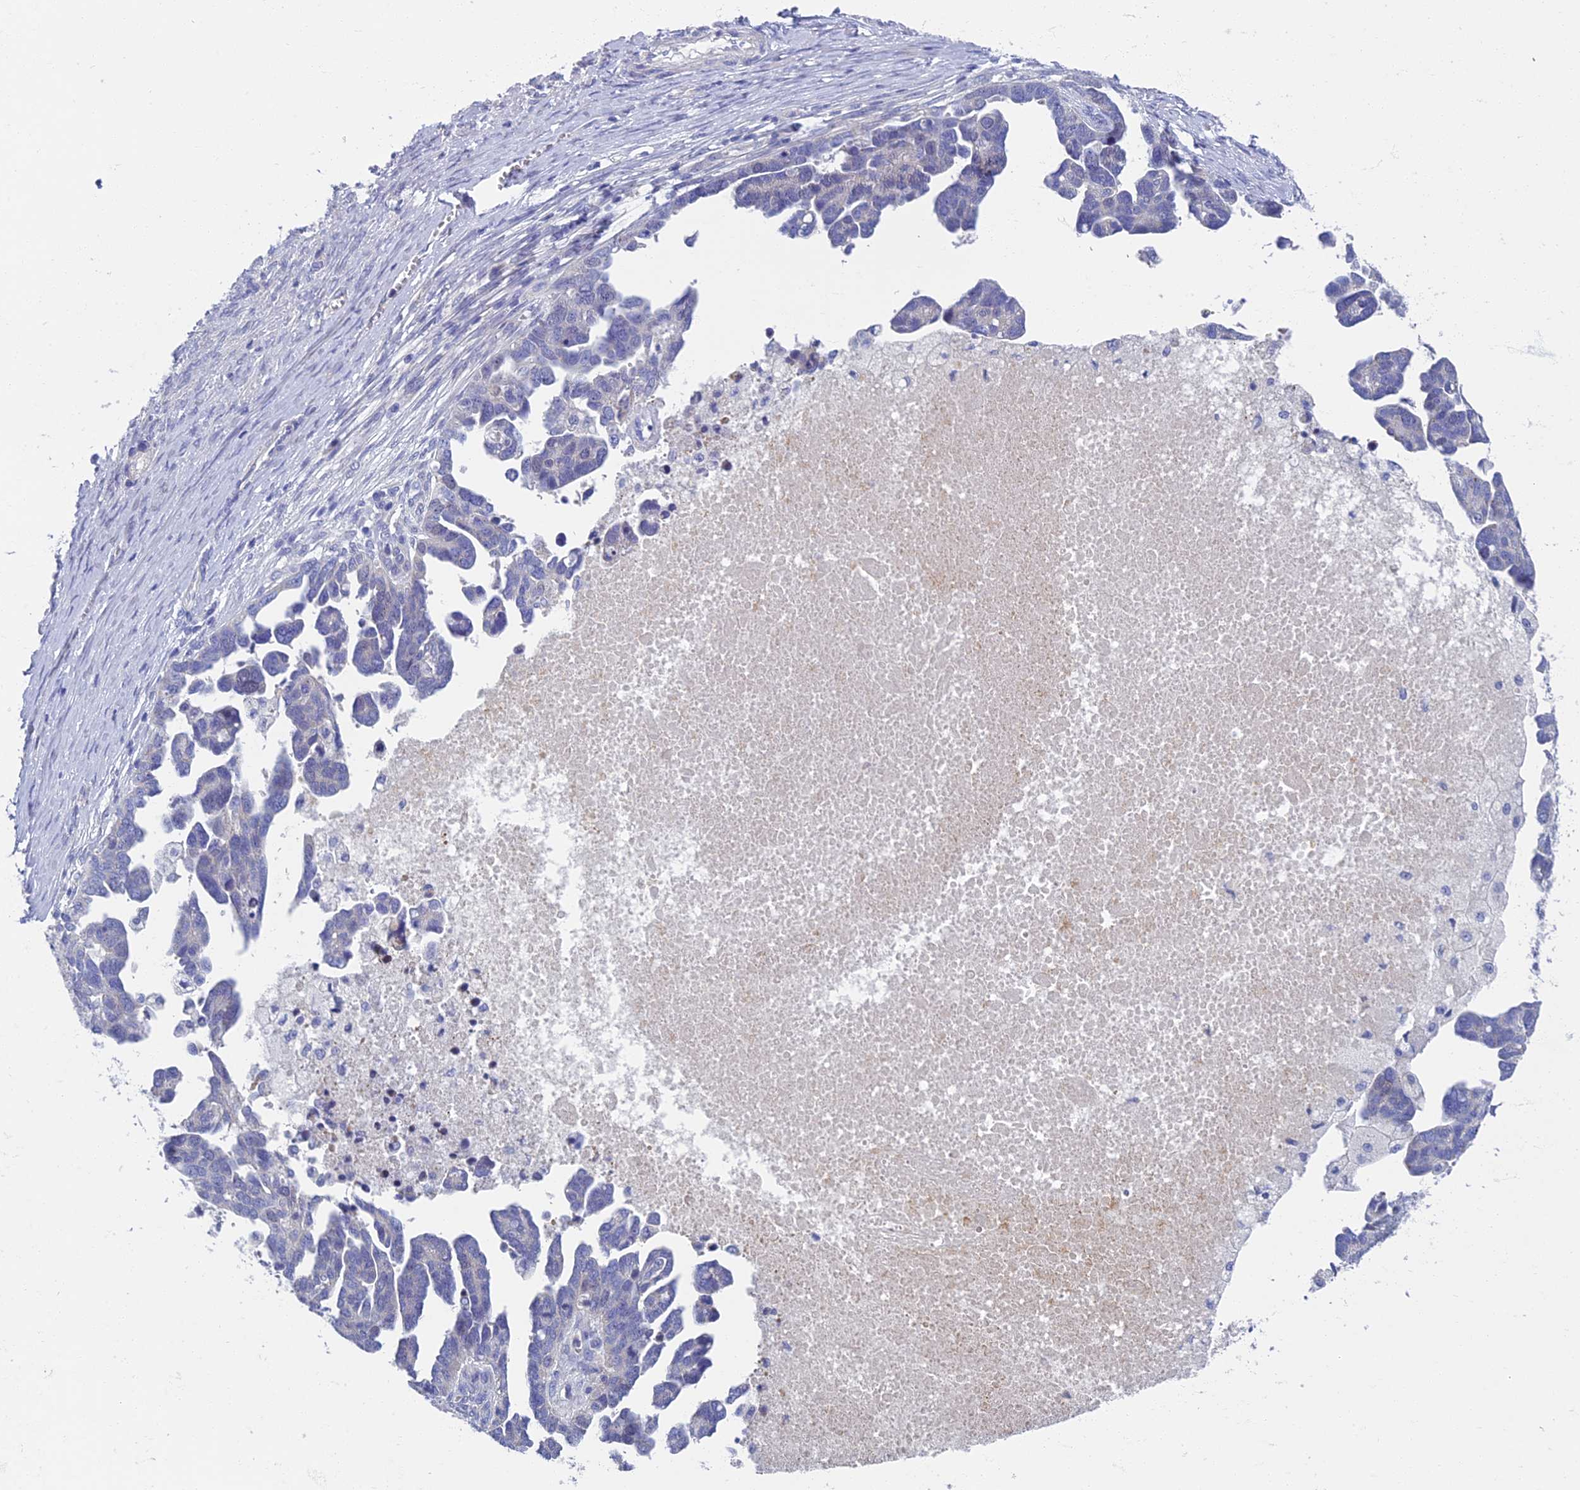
{"staining": {"intensity": "negative", "quantity": "none", "location": "none"}, "tissue": "ovarian cancer", "cell_type": "Tumor cells", "image_type": "cancer", "snomed": [{"axis": "morphology", "description": "Cystadenocarcinoma, serous, NOS"}, {"axis": "topography", "description": "Ovary"}], "caption": "Immunohistochemistry (IHC) of human ovarian serous cystadenocarcinoma displays no positivity in tumor cells. Nuclei are stained in blue.", "gene": "SPIN4", "patient": {"sex": "female", "age": 54}}